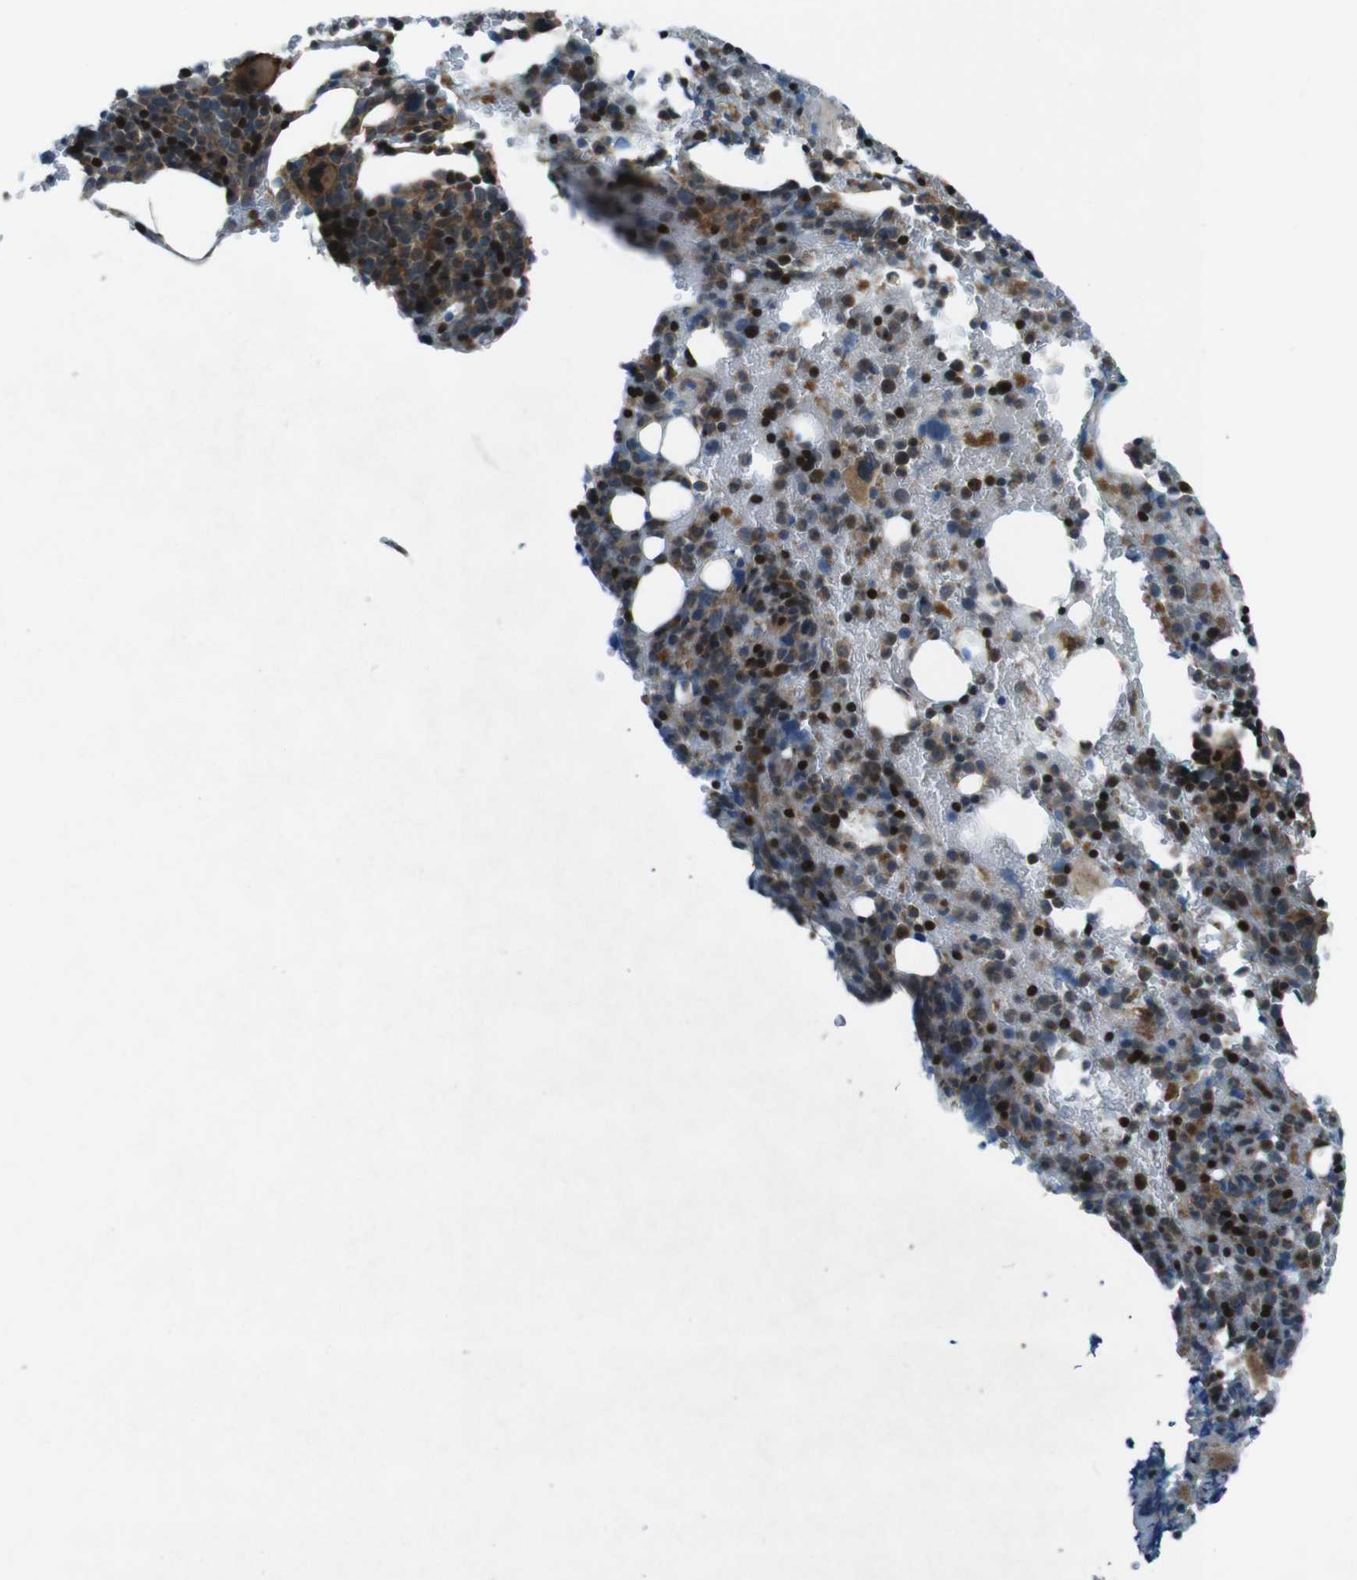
{"staining": {"intensity": "strong", "quantity": "25%-75%", "location": "nuclear"}, "tissue": "bone marrow", "cell_type": "Hematopoietic cells", "image_type": "normal", "snomed": [{"axis": "morphology", "description": "Normal tissue, NOS"}, {"axis": "morphology", "description": "Inflammation, NOS"}, {"axis": "topography", "description": "Bone marrow"}], "caption": "Immunohistochemical staining of unremarkable human bone marrow shows 25%-75% levels of strong nuclear protein positivity in approximately 25%-75% of hematopoietic cells. (Stains: DAB (3,3'-diaminobenzidine) in brown, nuclei in blue, Microscopy: brightfield microscopy at high magnification).", "gene": "SLC27A4", "patient": {"sex": "male", "age": 72}}